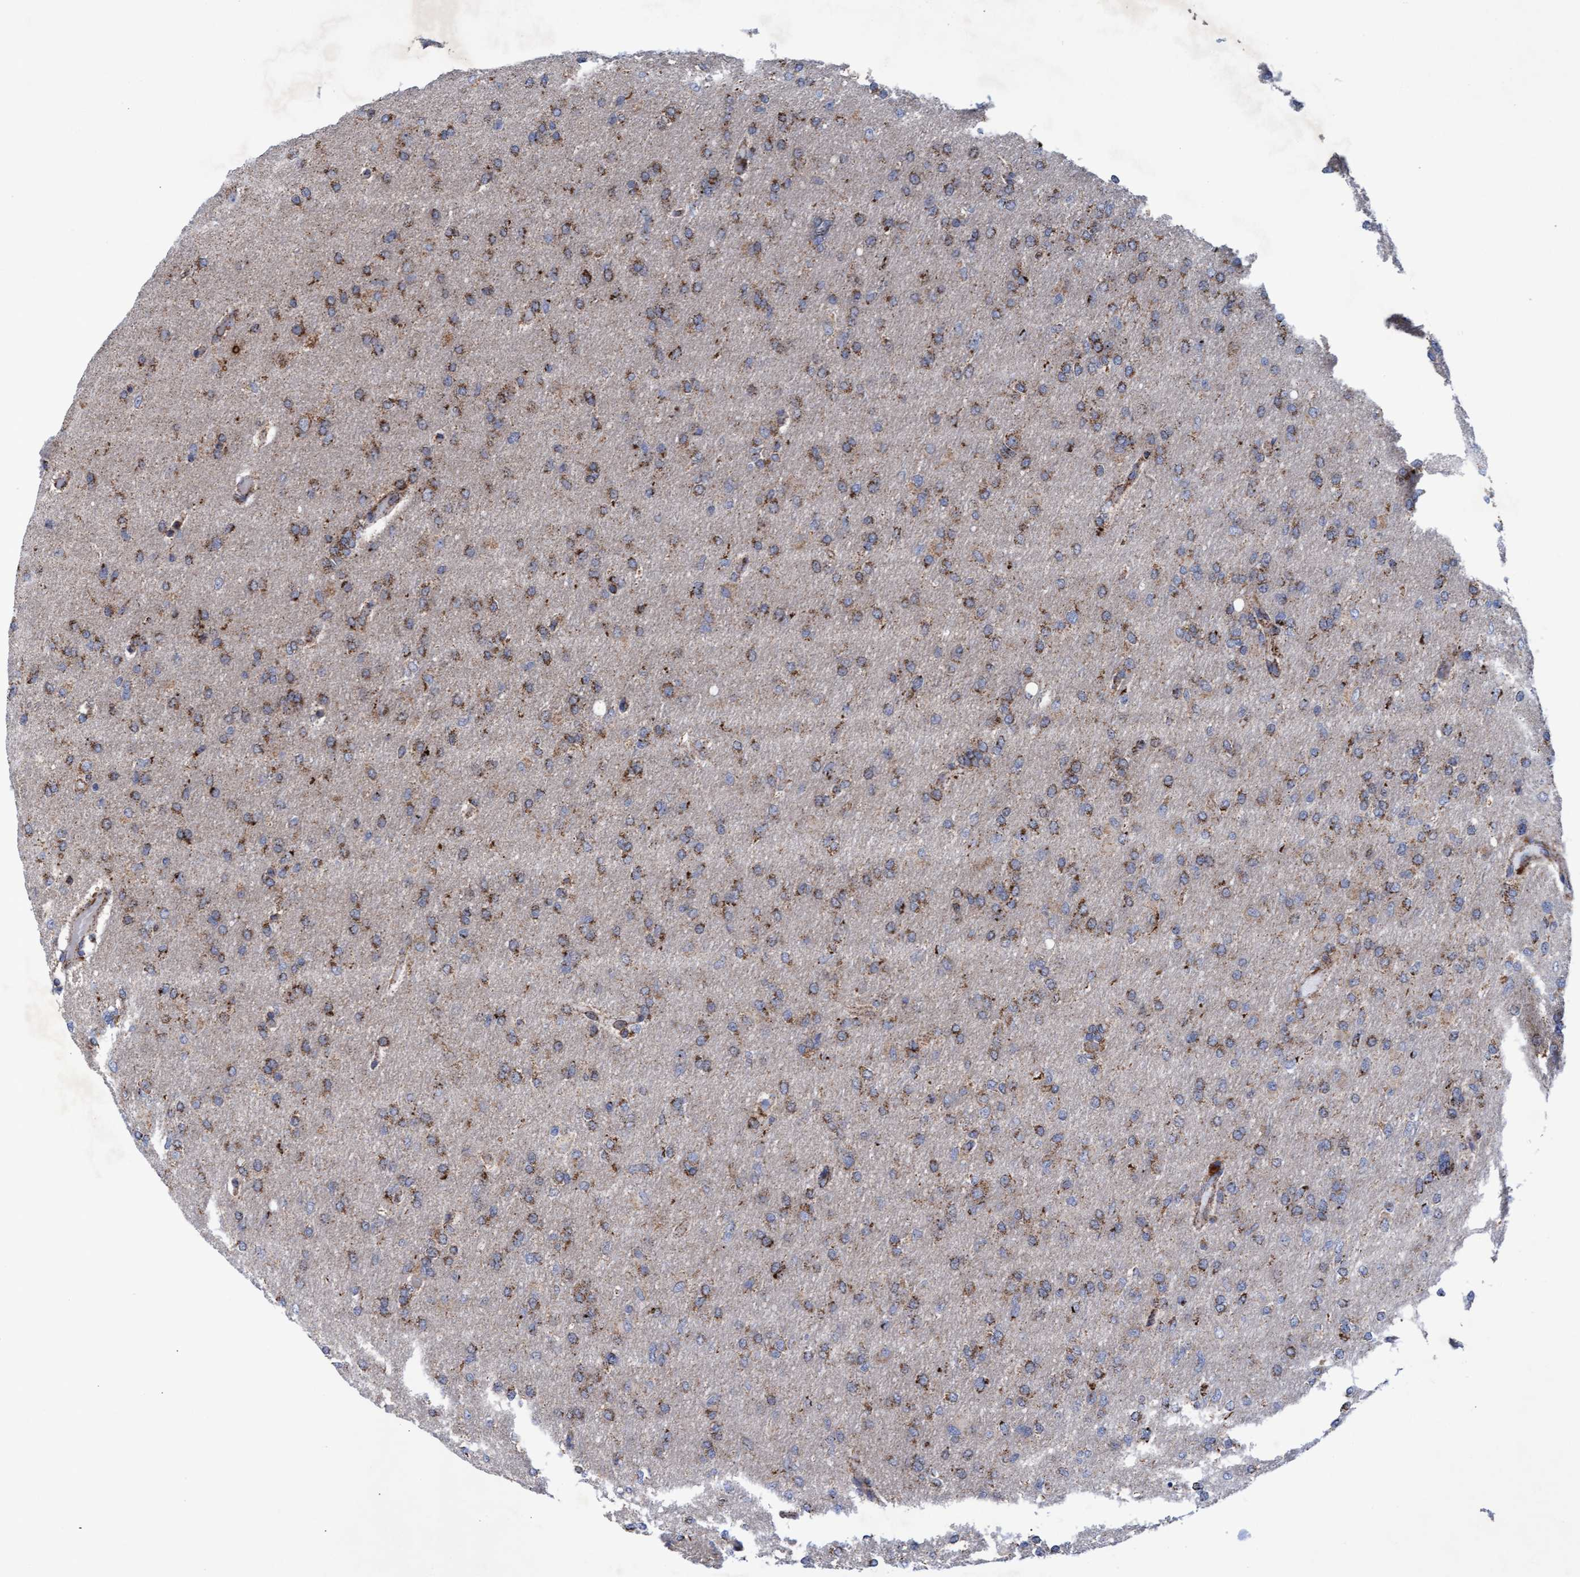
{"staining": {"intensity": "moderate", "quantity": ">75%", "location": "cytoplasmic/membranous"}, "tissue": "glioma", "cell_type": "Tumor cells", "image_type": "cancer", "snomed": [{"axis": "morphology", "description": "Glioma, malignant, High grade"}, {"axis": "topography", "description": "Cerebral cortex"}], "caption": "Immunohistochemistry (IHC) photomicrograph of neoplastic tissue: human glioma stained using immunohistochemistry (IHC) reveals medium levels of moderate protein expression localized specifically in the cytoplasmic/membranous of tumor cells, appearing as a cytoplasmic/membranous brown color.", "gene": "MRPL38", "patient": {"sex": "female", "age": 36}}